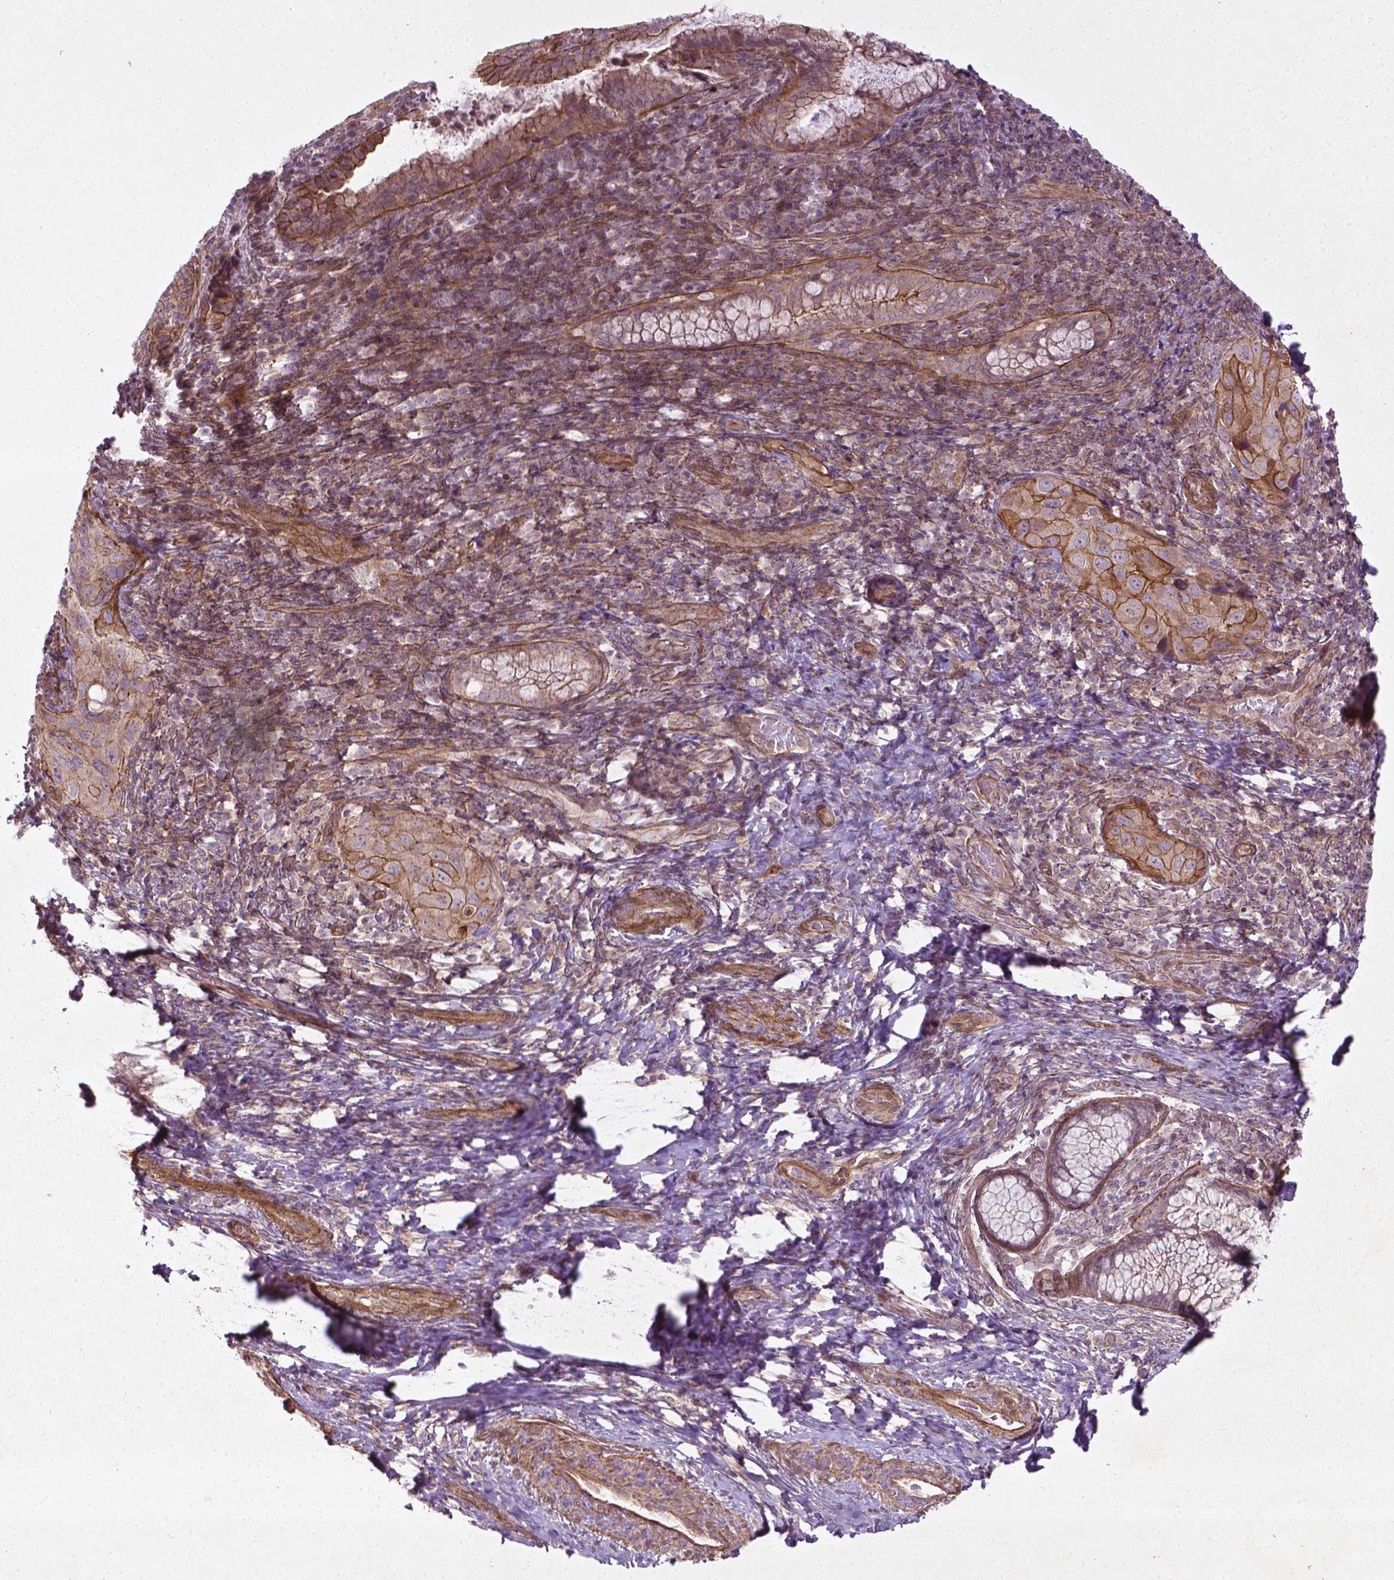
{"staining": {"intensity": "moderate", "quantity": "<25%", "location": "cytoplasmic/membranous"}, "tissue": "cervical cancer", "cell_type": "Tumor cells", "image_type": "cancer", "snomed": [{"axis": "morphology", "description": "Normal tissue, NOS"}, {"axis": "morphology", "description": "Squamous cell carcinoma, NOS"}, {"axis": "topography", "description": "Cervix"}], "caption": "Protein expression analysis of cervical cancer demonstrates moderate cytoplasmic/membranous expression in about <25% of tumor cells.", "gene": "TCHP", "patient": {"sex": "female", "age": 51}}